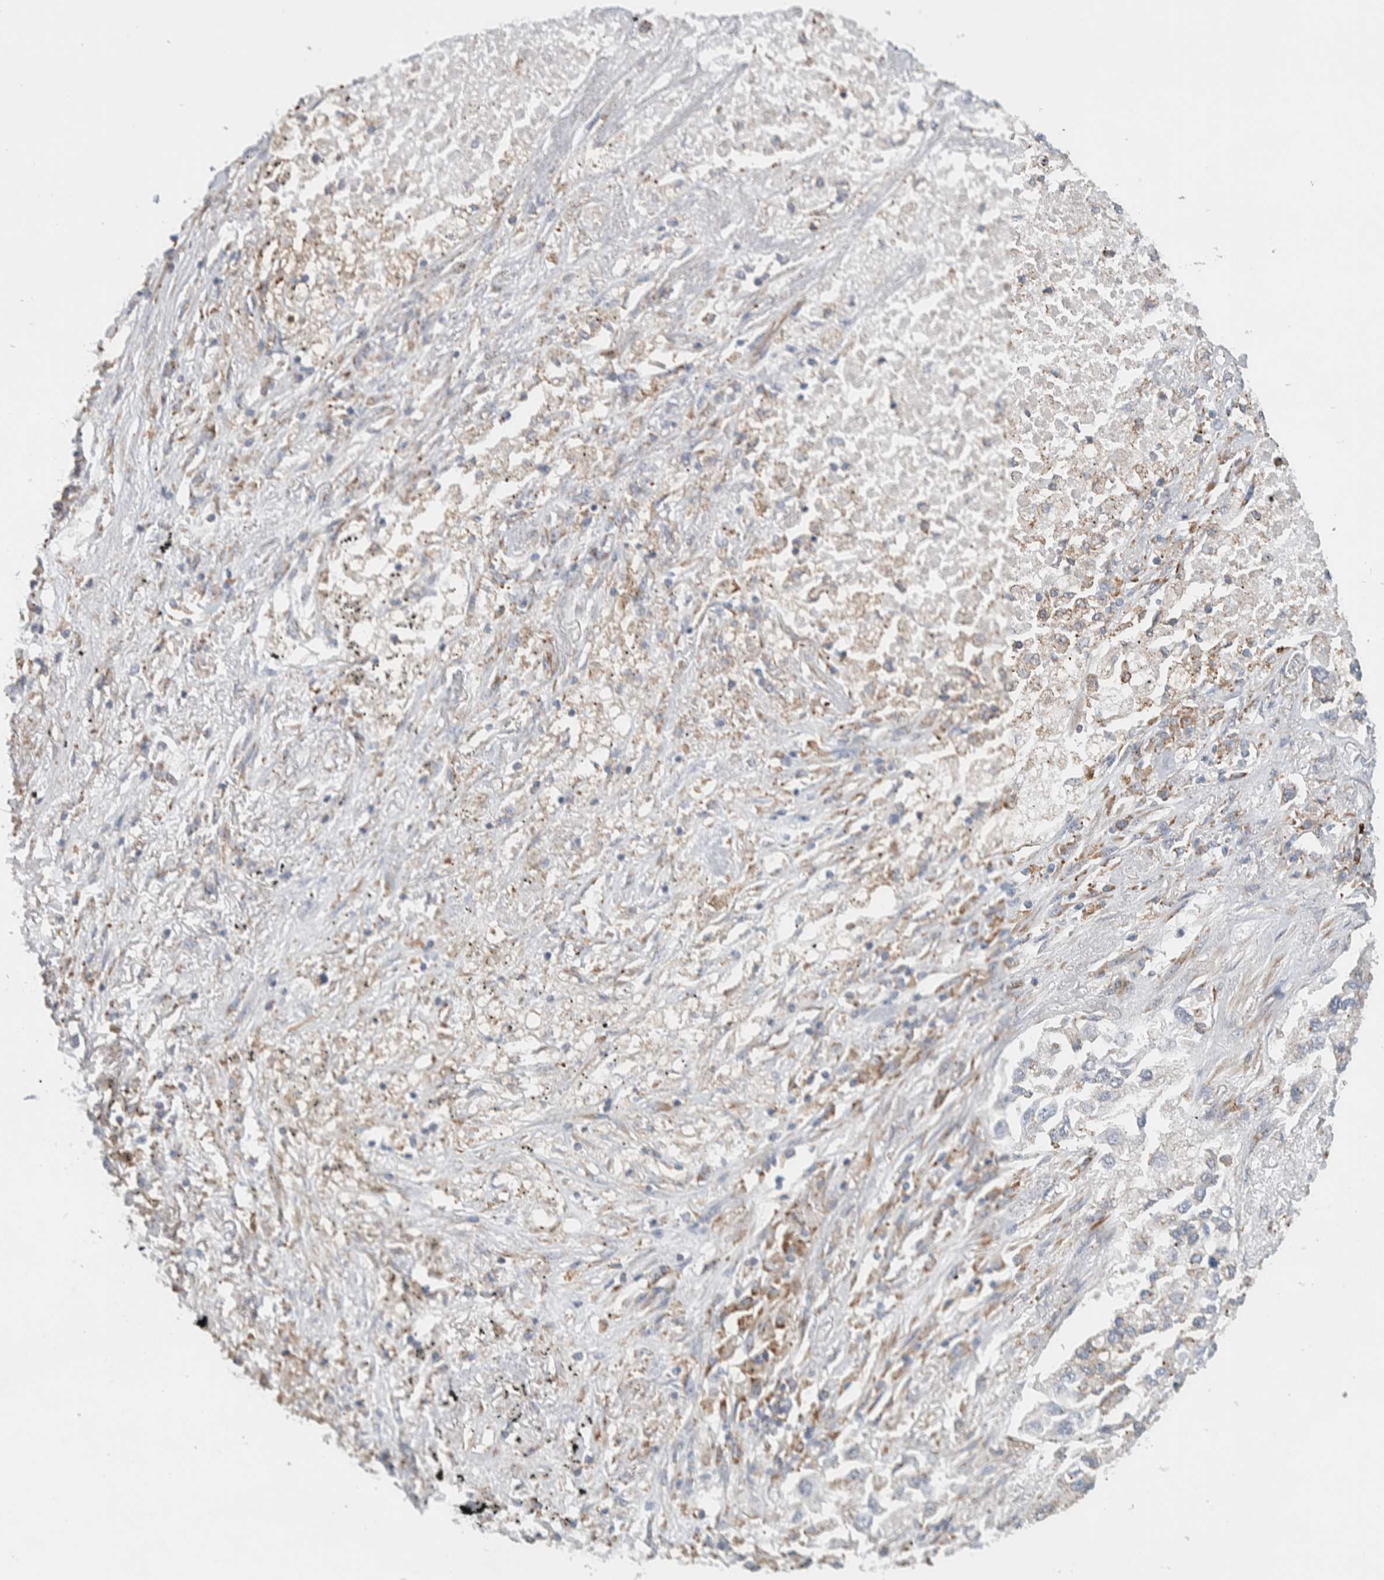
{"staining": {"intensity": "weak", "quantity": "<25%", "location": "cytoplasmic/membranous"}, "tissue": "lung cancer", "cell_type": "Tumor cells", "image_type": "cancer", "snomed": [{"axis": "morphology", "description": "Inflammation, NOS"}, {"axis": "morphology", "description": "Adenocarcinoma, NOS"}, {"axis": "topography", "description": "Lung"}], "caption": "Protein analysis of lung adenocarcinoma reveals no significant positivity in tumor cells.", "gene": "ADCY8", "patient": {"sex": "male", "age": 63}}